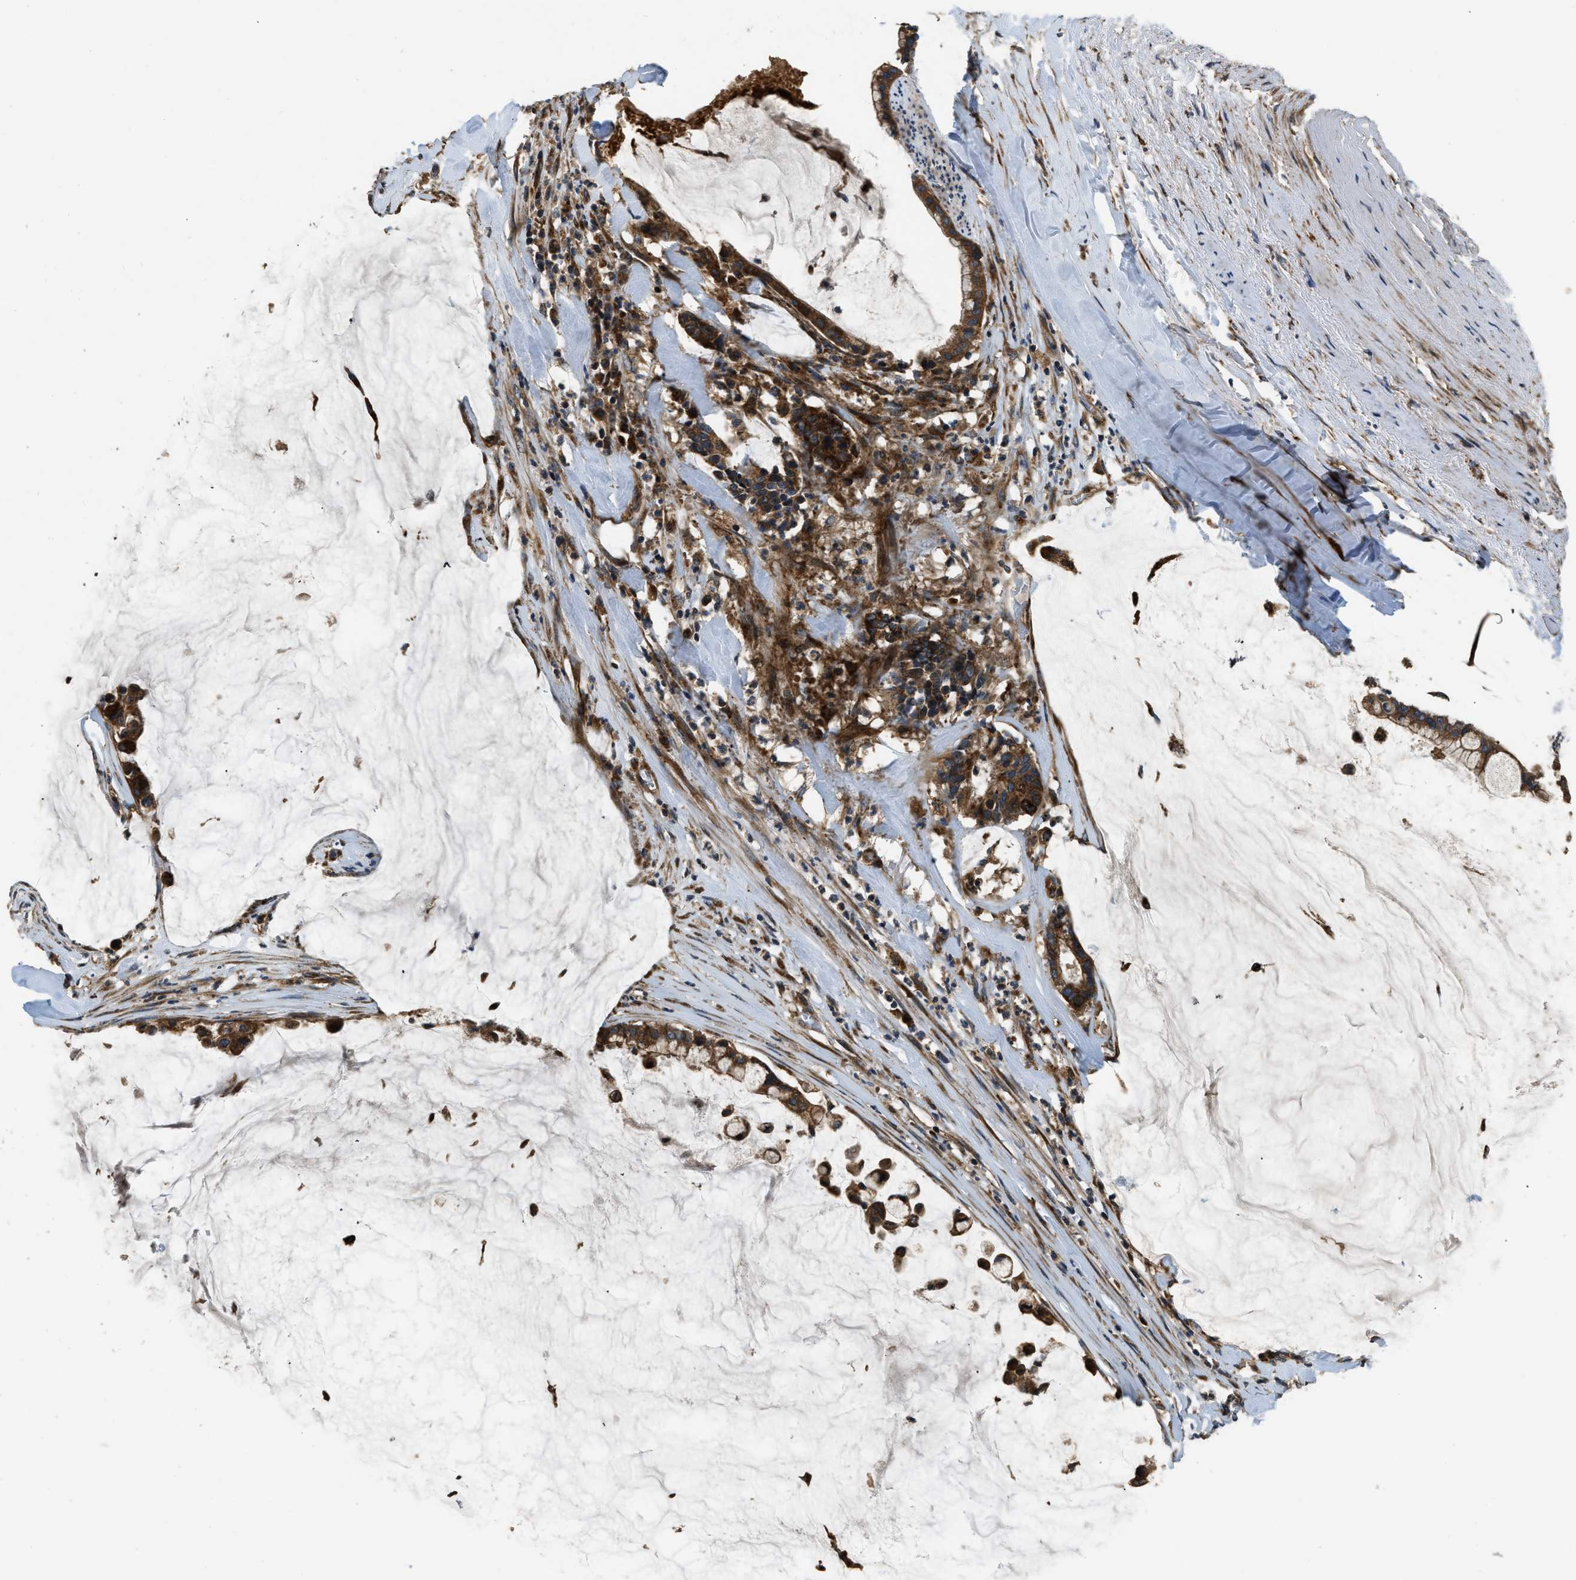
{"staining": {"intensity": "strong", "quantity": ">75%", "location": "cytoplasmic/membranous"}, "tissue": "pancreatic cancer", "cell_type": "Tumor cells", "image_type": "cancer", "snomed": [{"axis": "morphology", "description": "Adenocarcinoma, NOS"}, {"axis": "topography", "description": "Pancreas"}], "caption": "High-magnification brightfield microscopy of pancreatic cancer (adenocarcinoma) stained with DAB (3,3'-diaminobenzidine) (brown) and counterstained with hematoxylin (blue). tumor cells exhibit strong cytoplasmic/membranous positivity is identified in approximately>75% of cells.", "gene": "GGH", "patient": {"sex": "male", "age": 41}}